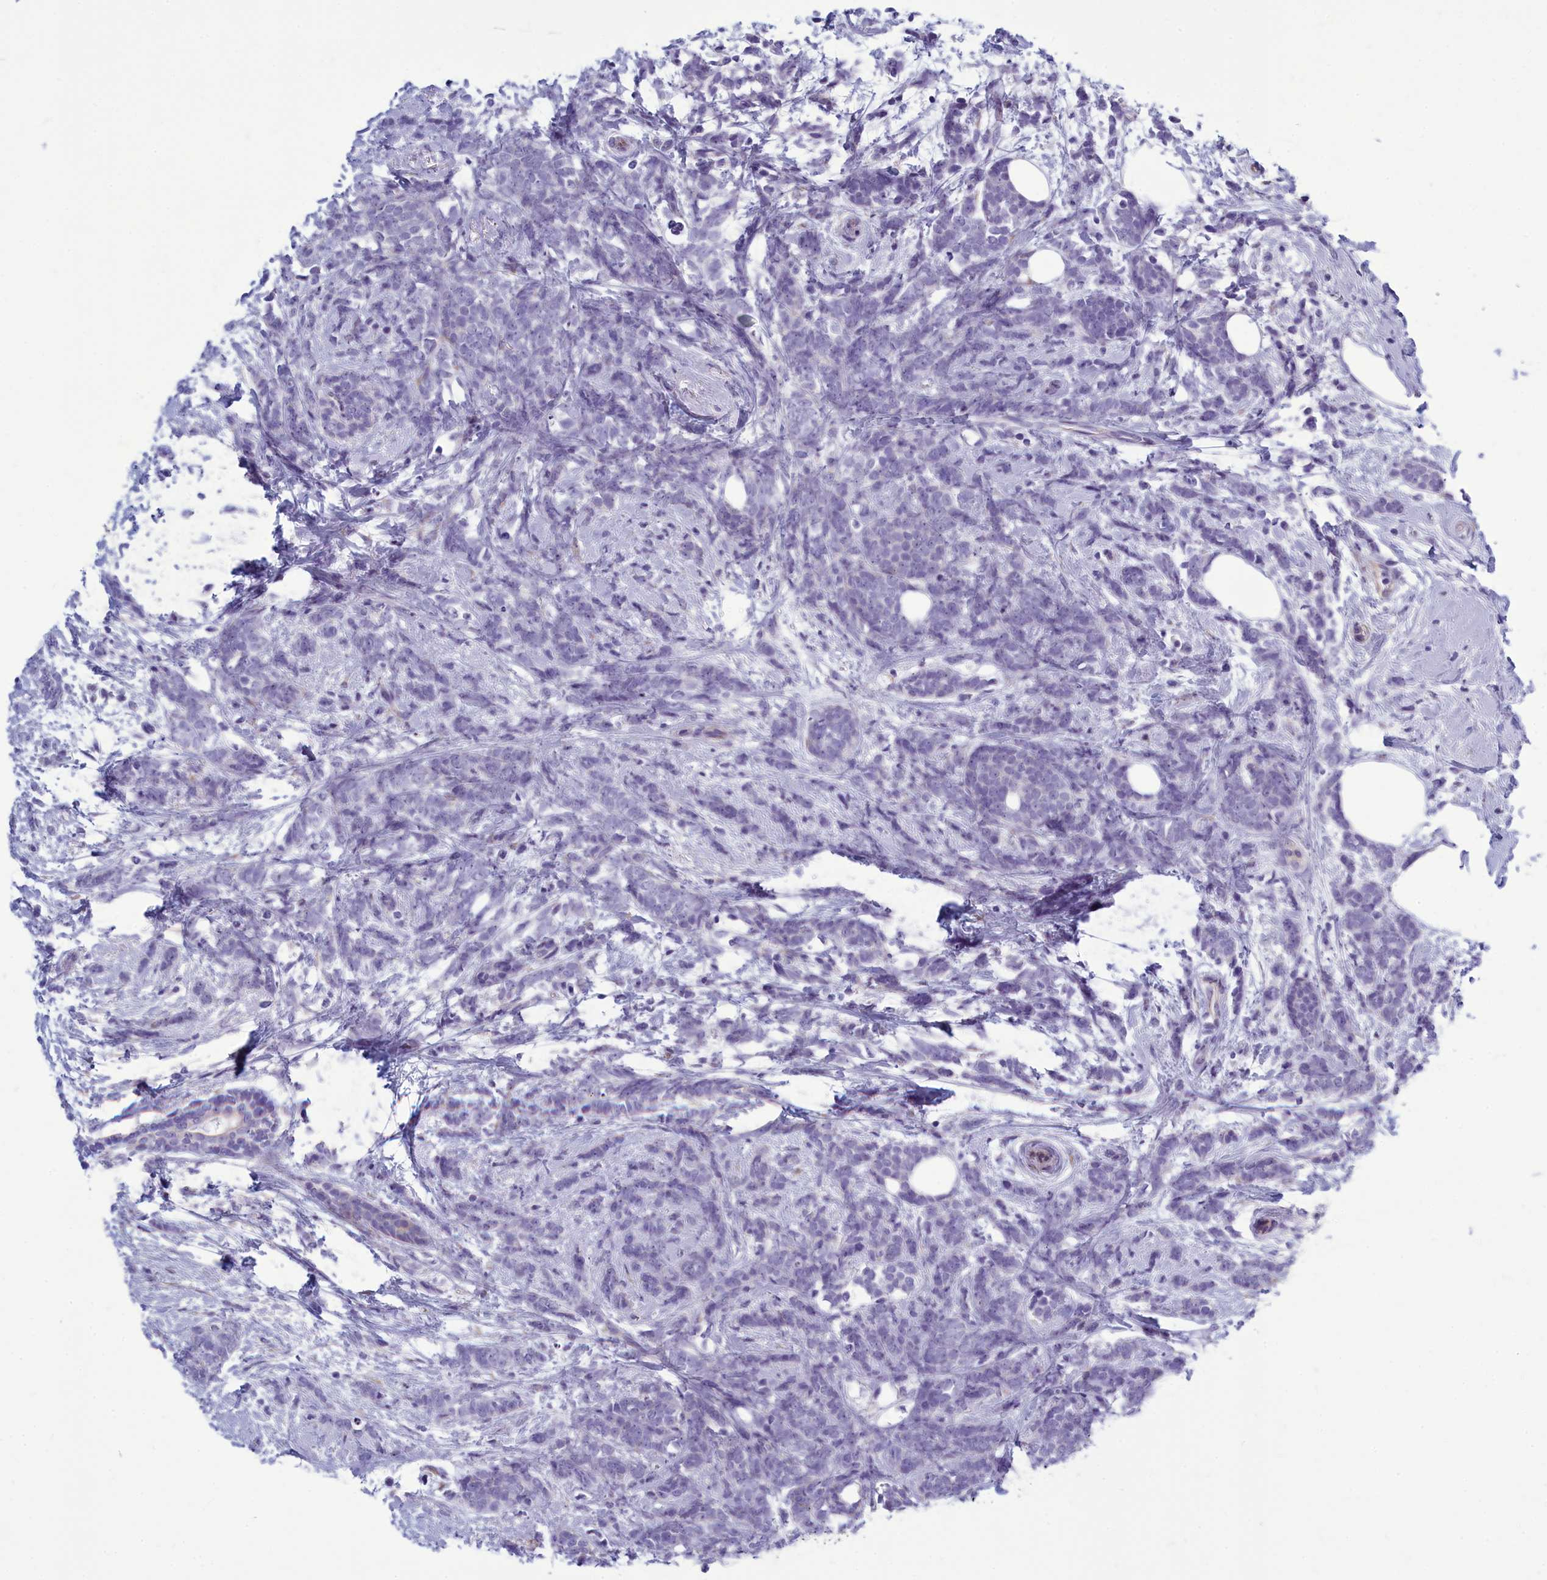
{"staining": {"intensity": "negative", "quantity": "none", "location": "none"}, "tissue": "breast cancer", "cell_type": "Tumor cells", "image_type": "cancer", "snomed": [{"axis": "morphology", "description": "Lobular carcinoma"}, {"axis": "topography", "description": "Breast"}], "caption": "High magnification brightfield microscopy of breast cancer stained with DAB (brown) and counterstained with hematoxylin (blue): tumor cells show no significant positivity.", "gene": "CENATAC", "patient": {"sex": "female", "age": 58}}